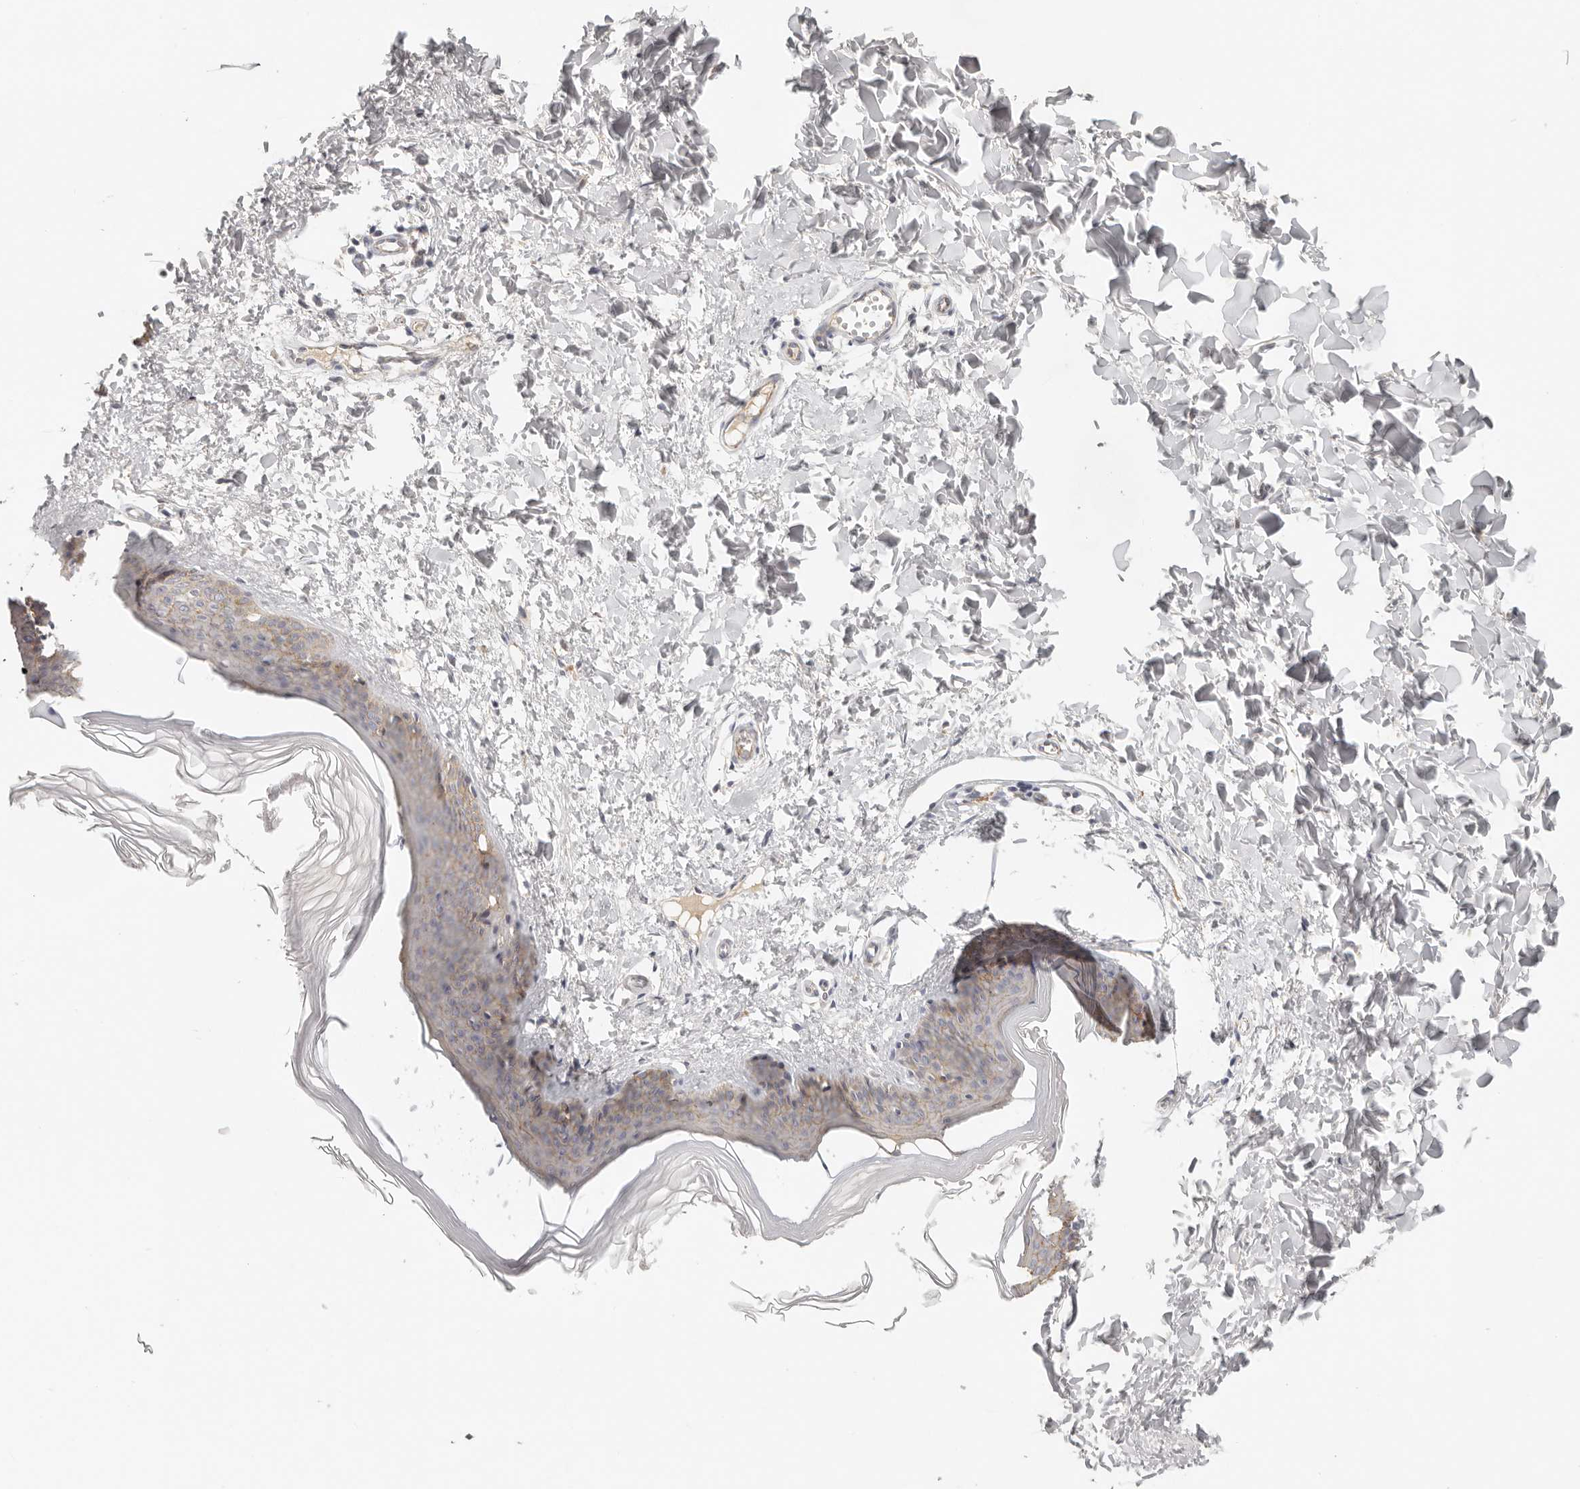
{"staining": {"intensity": "negative", "quantity": "none", "location": "none"}, "tissue": "skin", "cell_type": "Fibroblasts", "image_type": "normal", "snomed": [{"axis": "morphology", "description": "Normal tissue, NOS"}, {"axis": "topography", "description": "Skin"}], "caption": "Fibroblasts show no significant protein positivity in benign skin. (Stains: DAB immunohistochemistry with hematoxylin counter stain, Microscopy: brightfield microscopy at high magnification).", "gene": "ANXA9", "patient": {"sex": "female", "age": 27}}